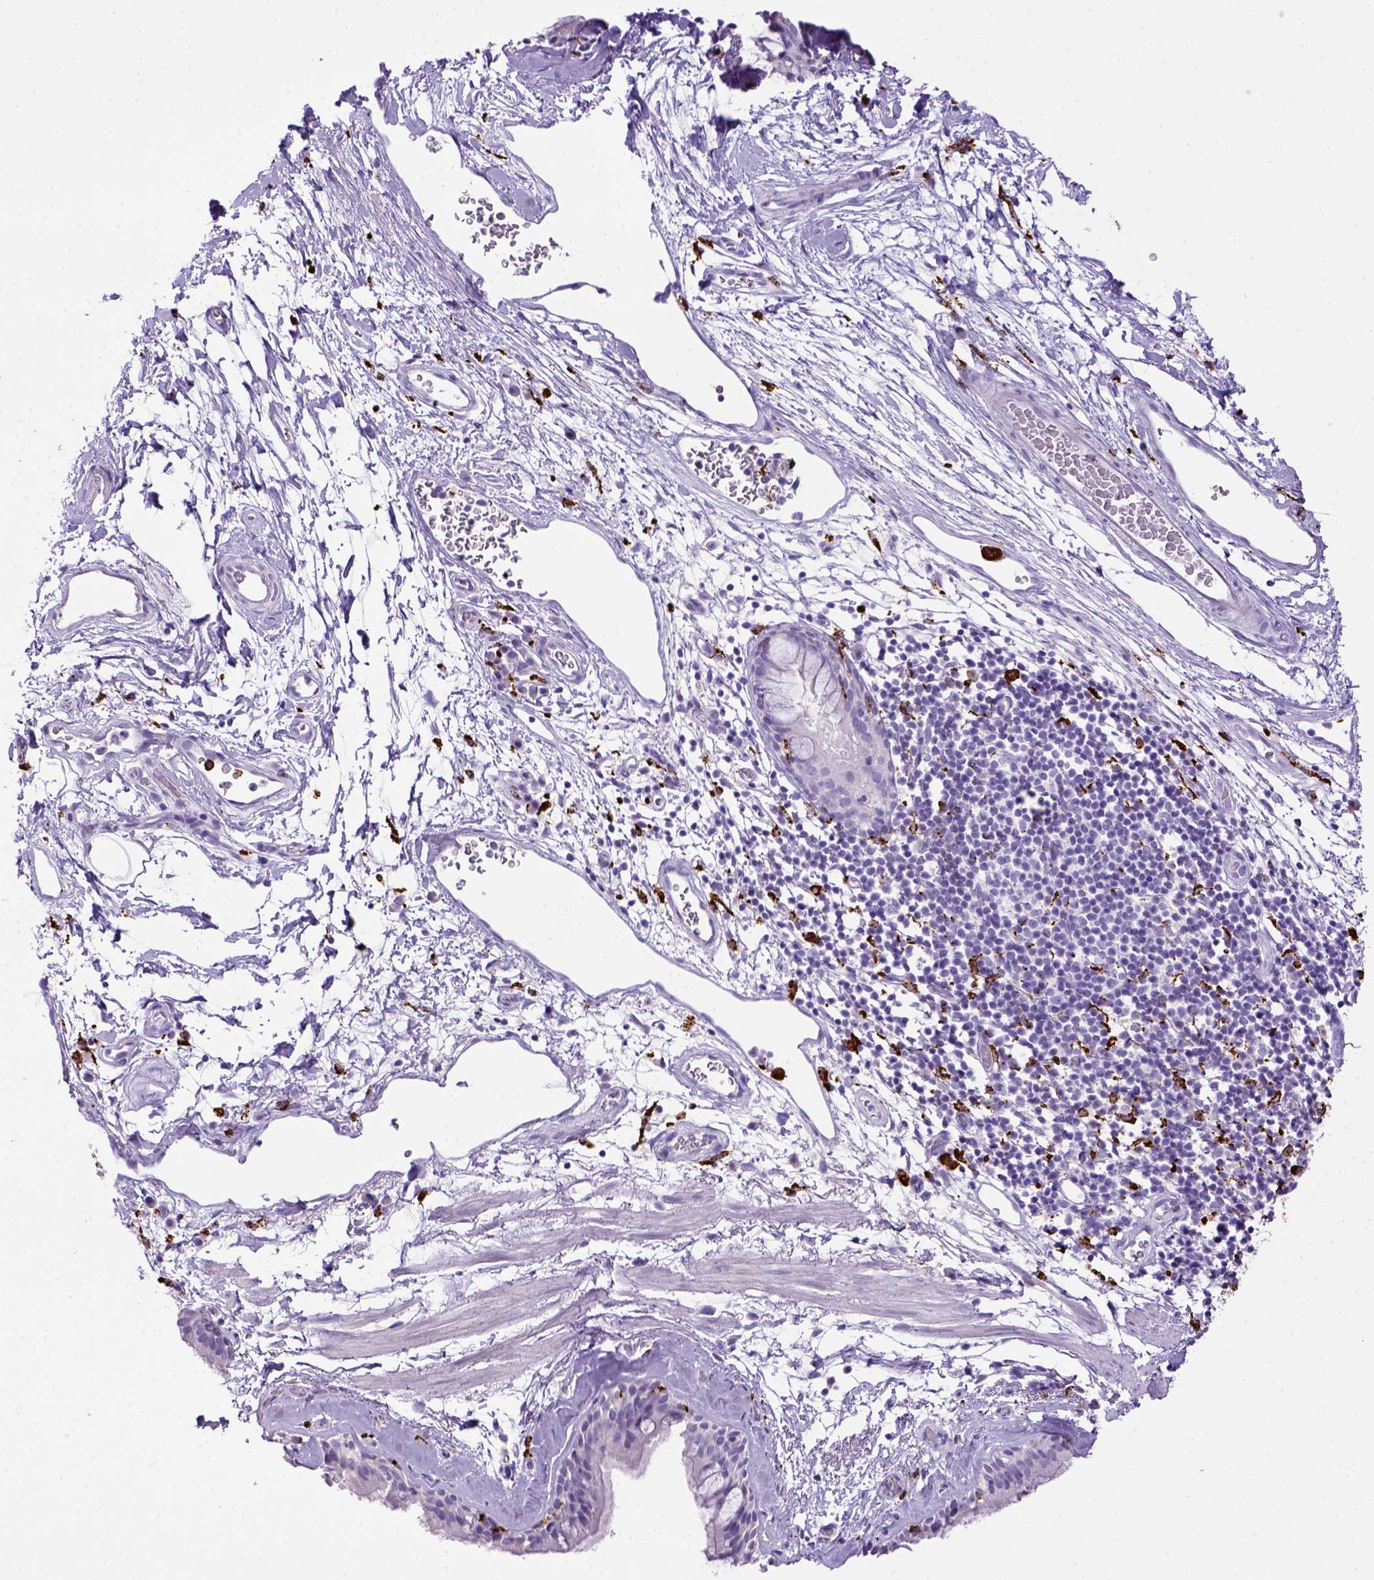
{"staining": {"intensity": "negative", "quantity": "none", "location": "none"}, "tissue": "bronchus", "cell_type": "Respiratory epithelial cells", "image_type": "normal", "snomed": [{"axis": "morphology", "description": "Normal tissue, NOS"}, {"axis": "topography", "description": "Cartilage tissue"}, {"axis": "topography", "description": "Bronchus"}], "caption": "Immunohistochemistry histopathology image of unremarkable human bronchus stained for a protein (brown), which shows no staining in respiratory epithelial cells. (DAB (3,3'-diaminobenzidine) immunohistochemistry, high magnification).", "gene": "CD68", "patient": {"sex": "male", "age": 58}}